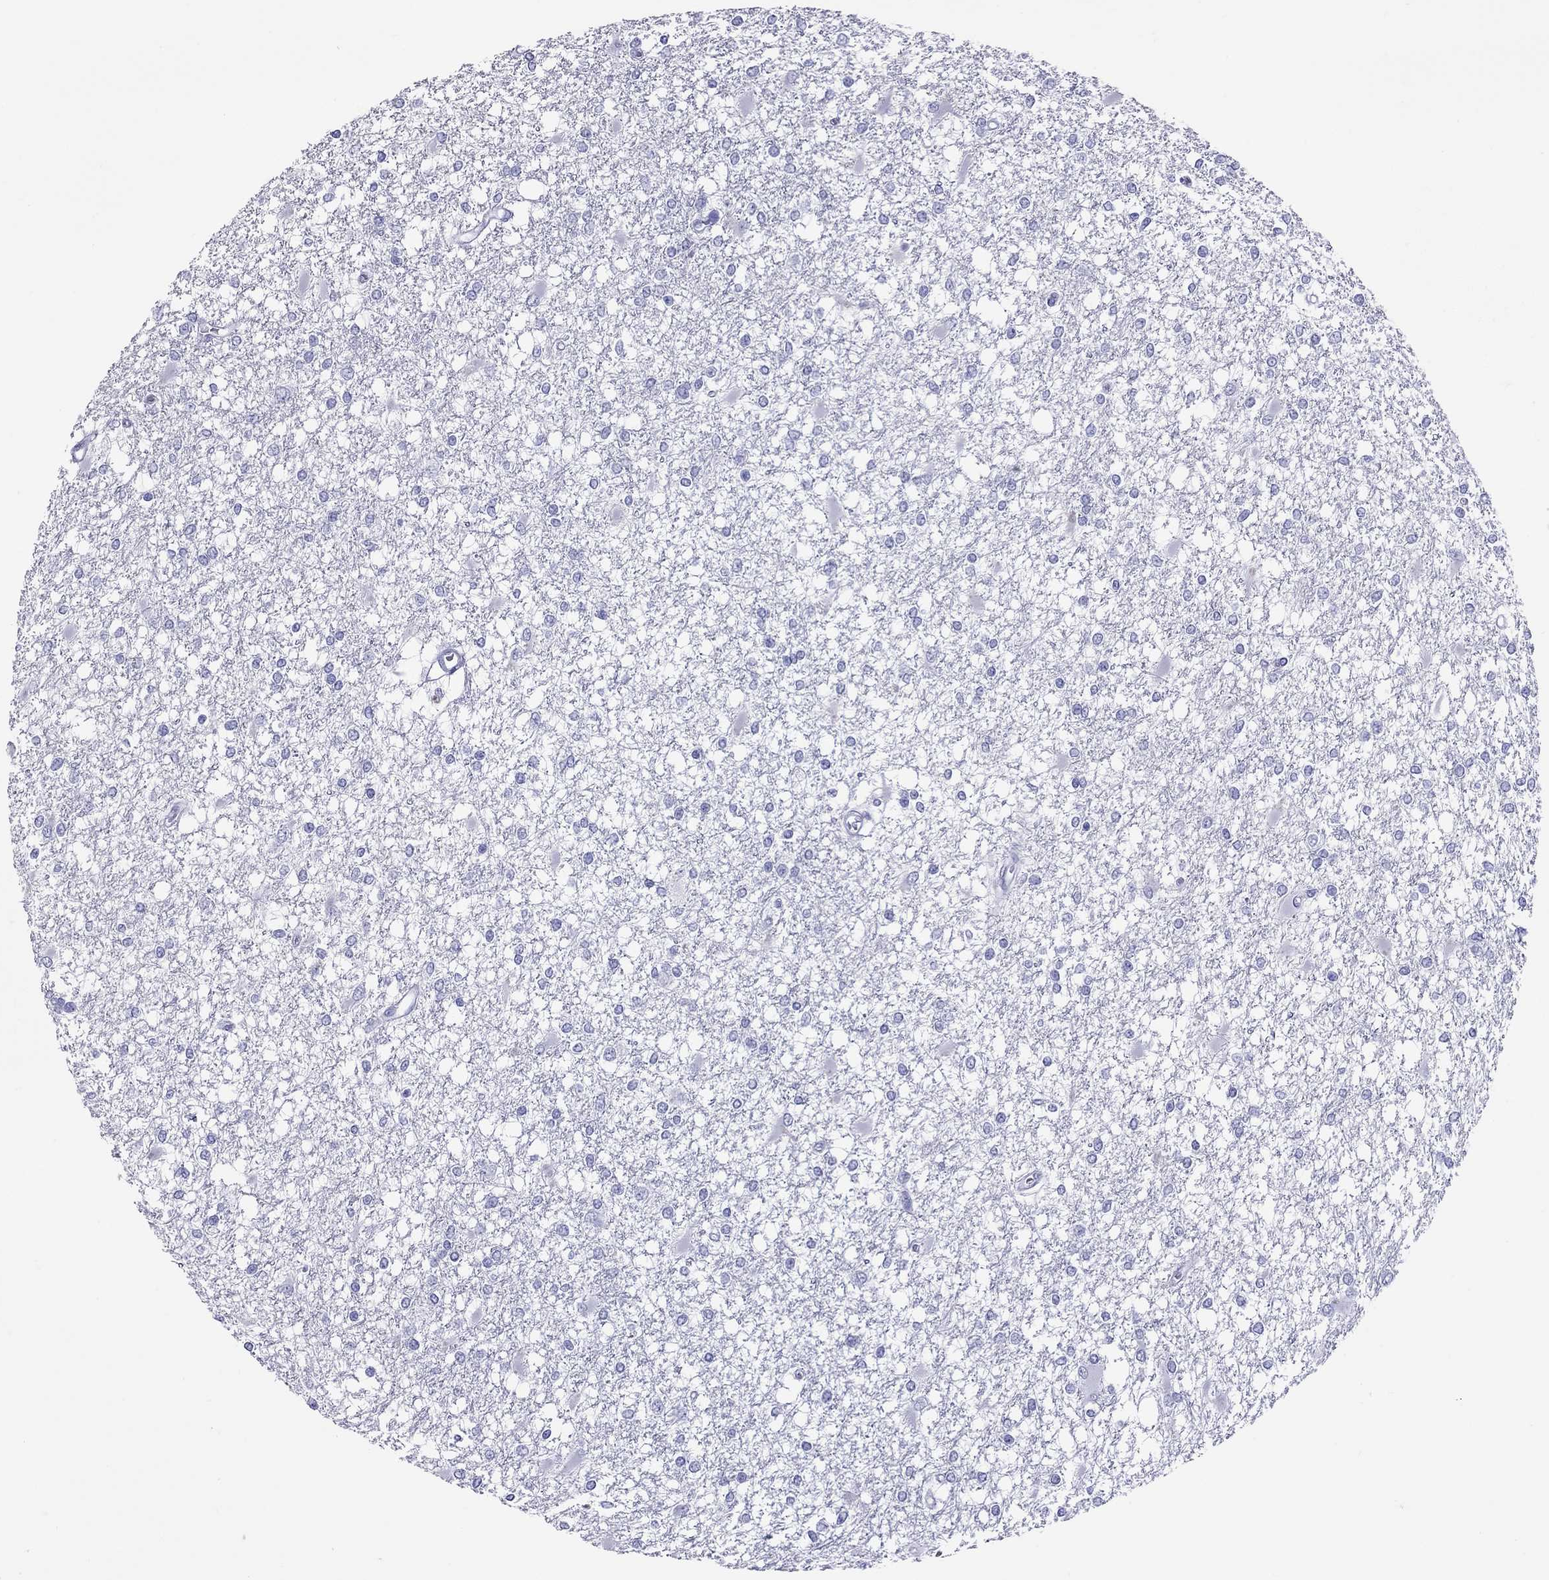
{"staining": {"intensity": "negative", "quantity": "none", "location": "none"}, "tissue": "glioma", "cell_type": "Tumor cells", "image_type": "cancer", "snomed": [{"axis": "morphology", "description": "Glioma, malignant, High grade"}, {"axis": "topography", "description": "Cerebral cortex"}], "caption": "High power microscopy photomicrograph of an immunohistochemistry (IHC) histopathology image of malignant high-grade glioma, revealing no significant expression in tumor cells.", "gene": "SLAMF1", "patient": {"sex": "male", "age": 79}}